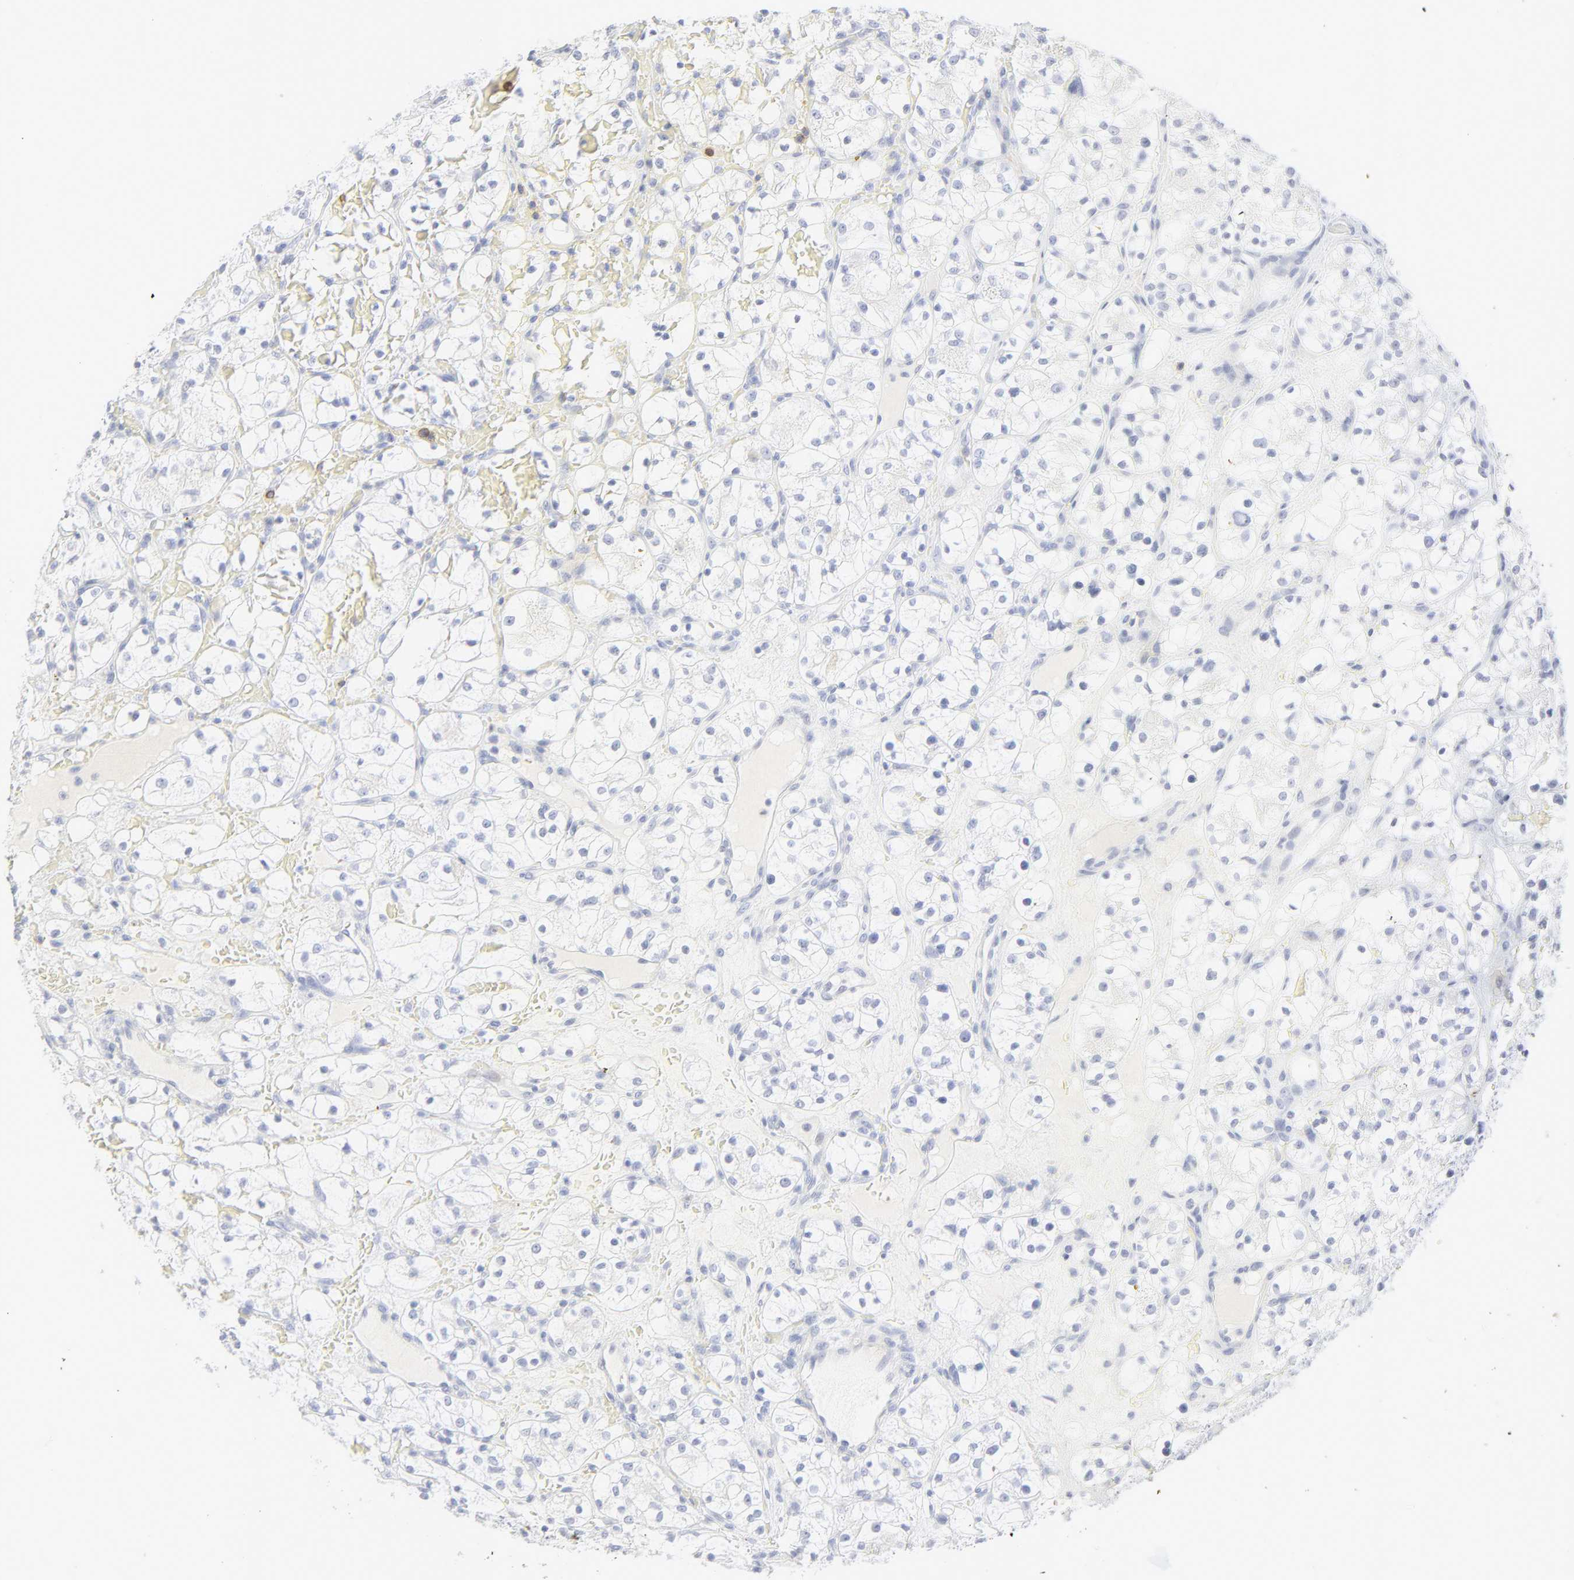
{"staining": {"intensity": "negative", "quantity": "none", "location": "none"}, "tissue": "renal cancer", "cell_type": "Tumor cells", "image_type": "cancer", "snomed": [{"axis": "morphology", "description": "Adenocarcinoma, NOS"}, {"axis": "topography", "description": "Kidney"}], "caption": "The IHC histopathology image has no significant positivity in tumor cells of renal cancer (adenocarcinoma) tissue.", "gene": "CCR7", "patient": {"sex": "female", "age": 60}}